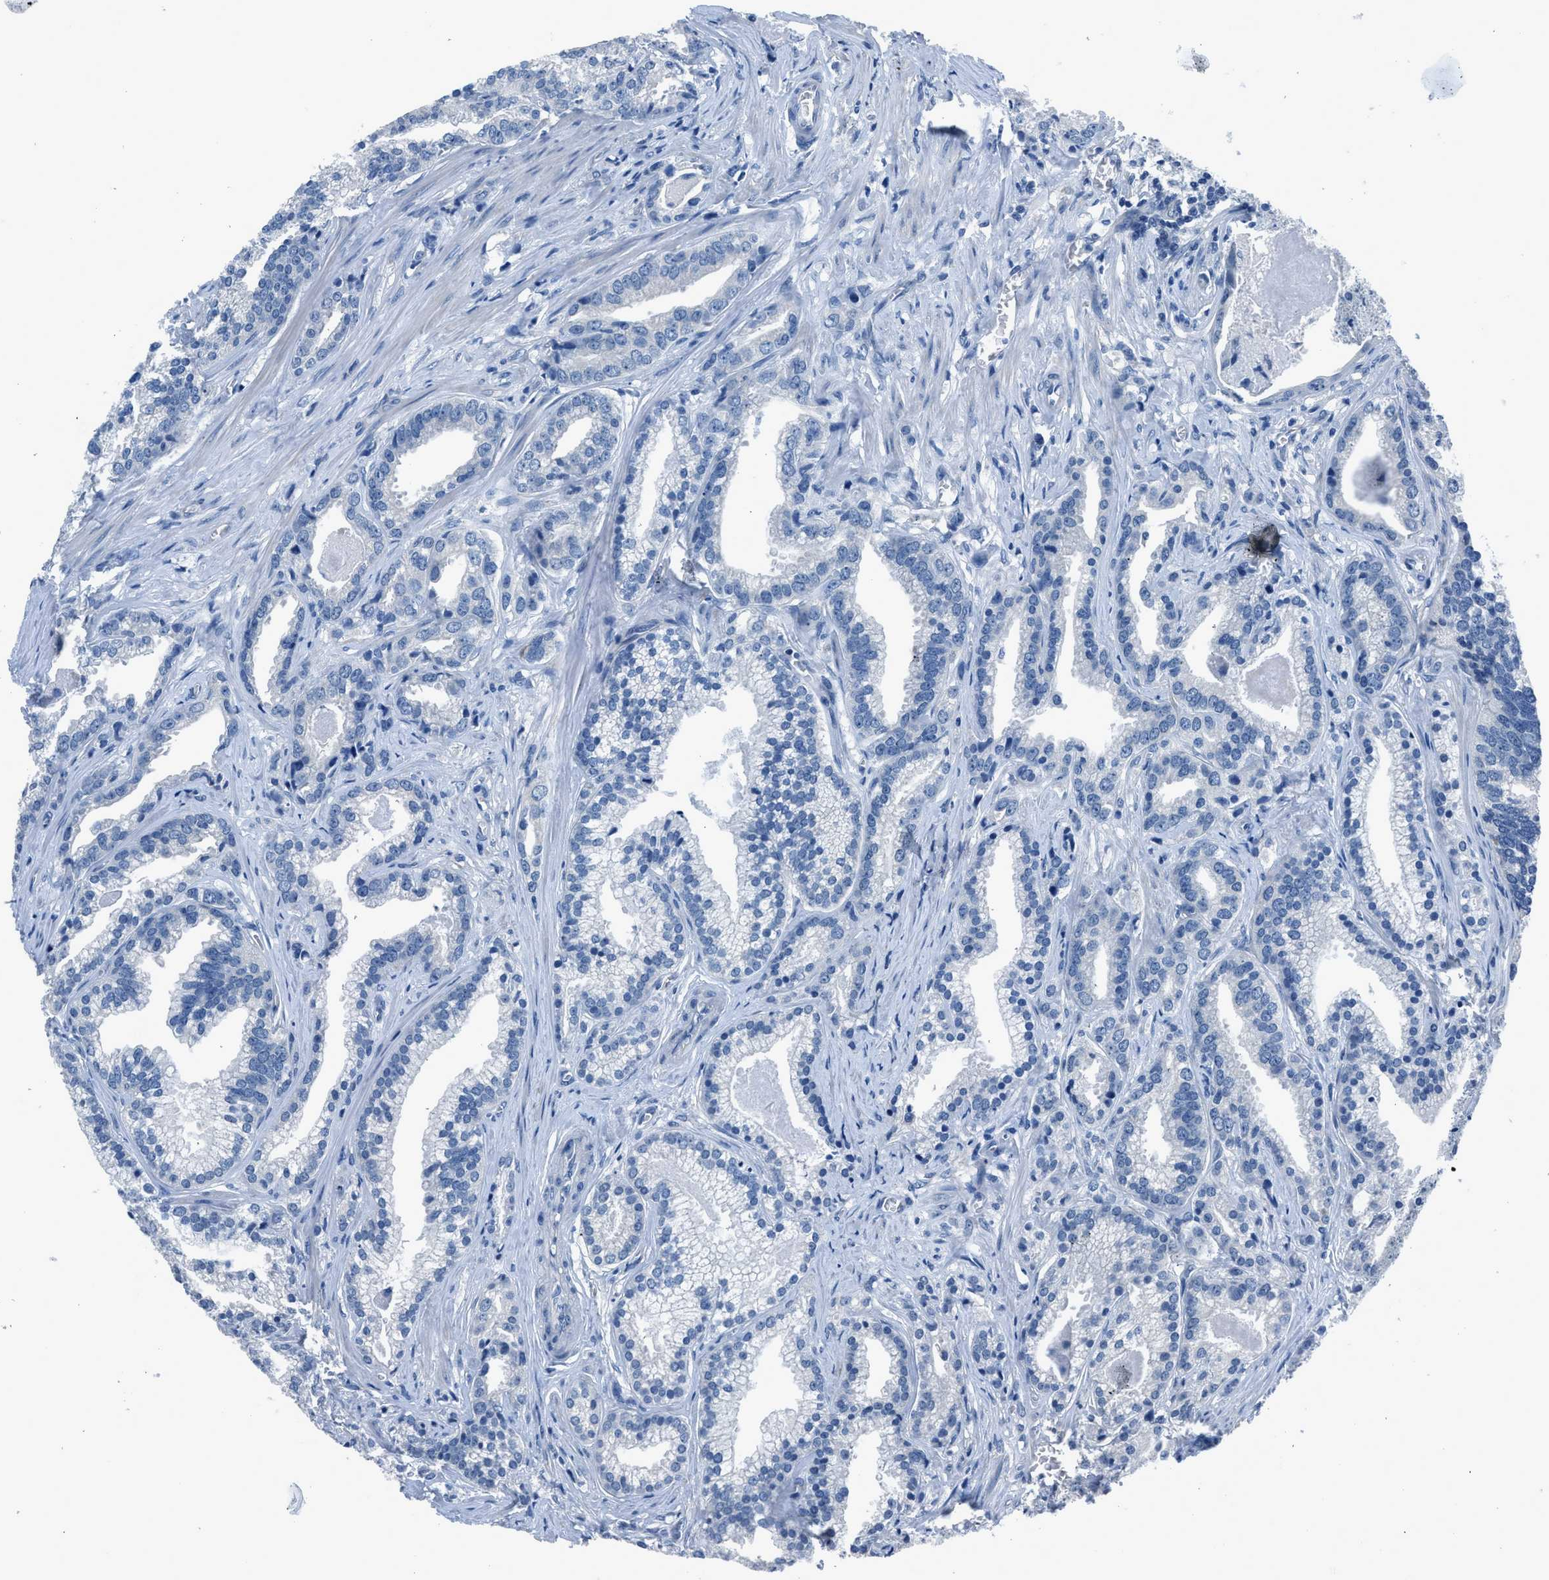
{"staining": {"intensity": "negative", "quantity": "none", "location": "none"}, "tissue": "prostate cancer", "cell_type": "Tumor cells", "image_type": "cancer", "snomed": [{"axis": "morphology", "description": "Adenocarcinoma, Low grade"}, {"axis": "topography", "description": "Prostate"}], "caption": "There is no significant positivity in tumor cells of prostate cancer.", "gene": "GJA3", "patient": {"sex": "male", "age": 59}}